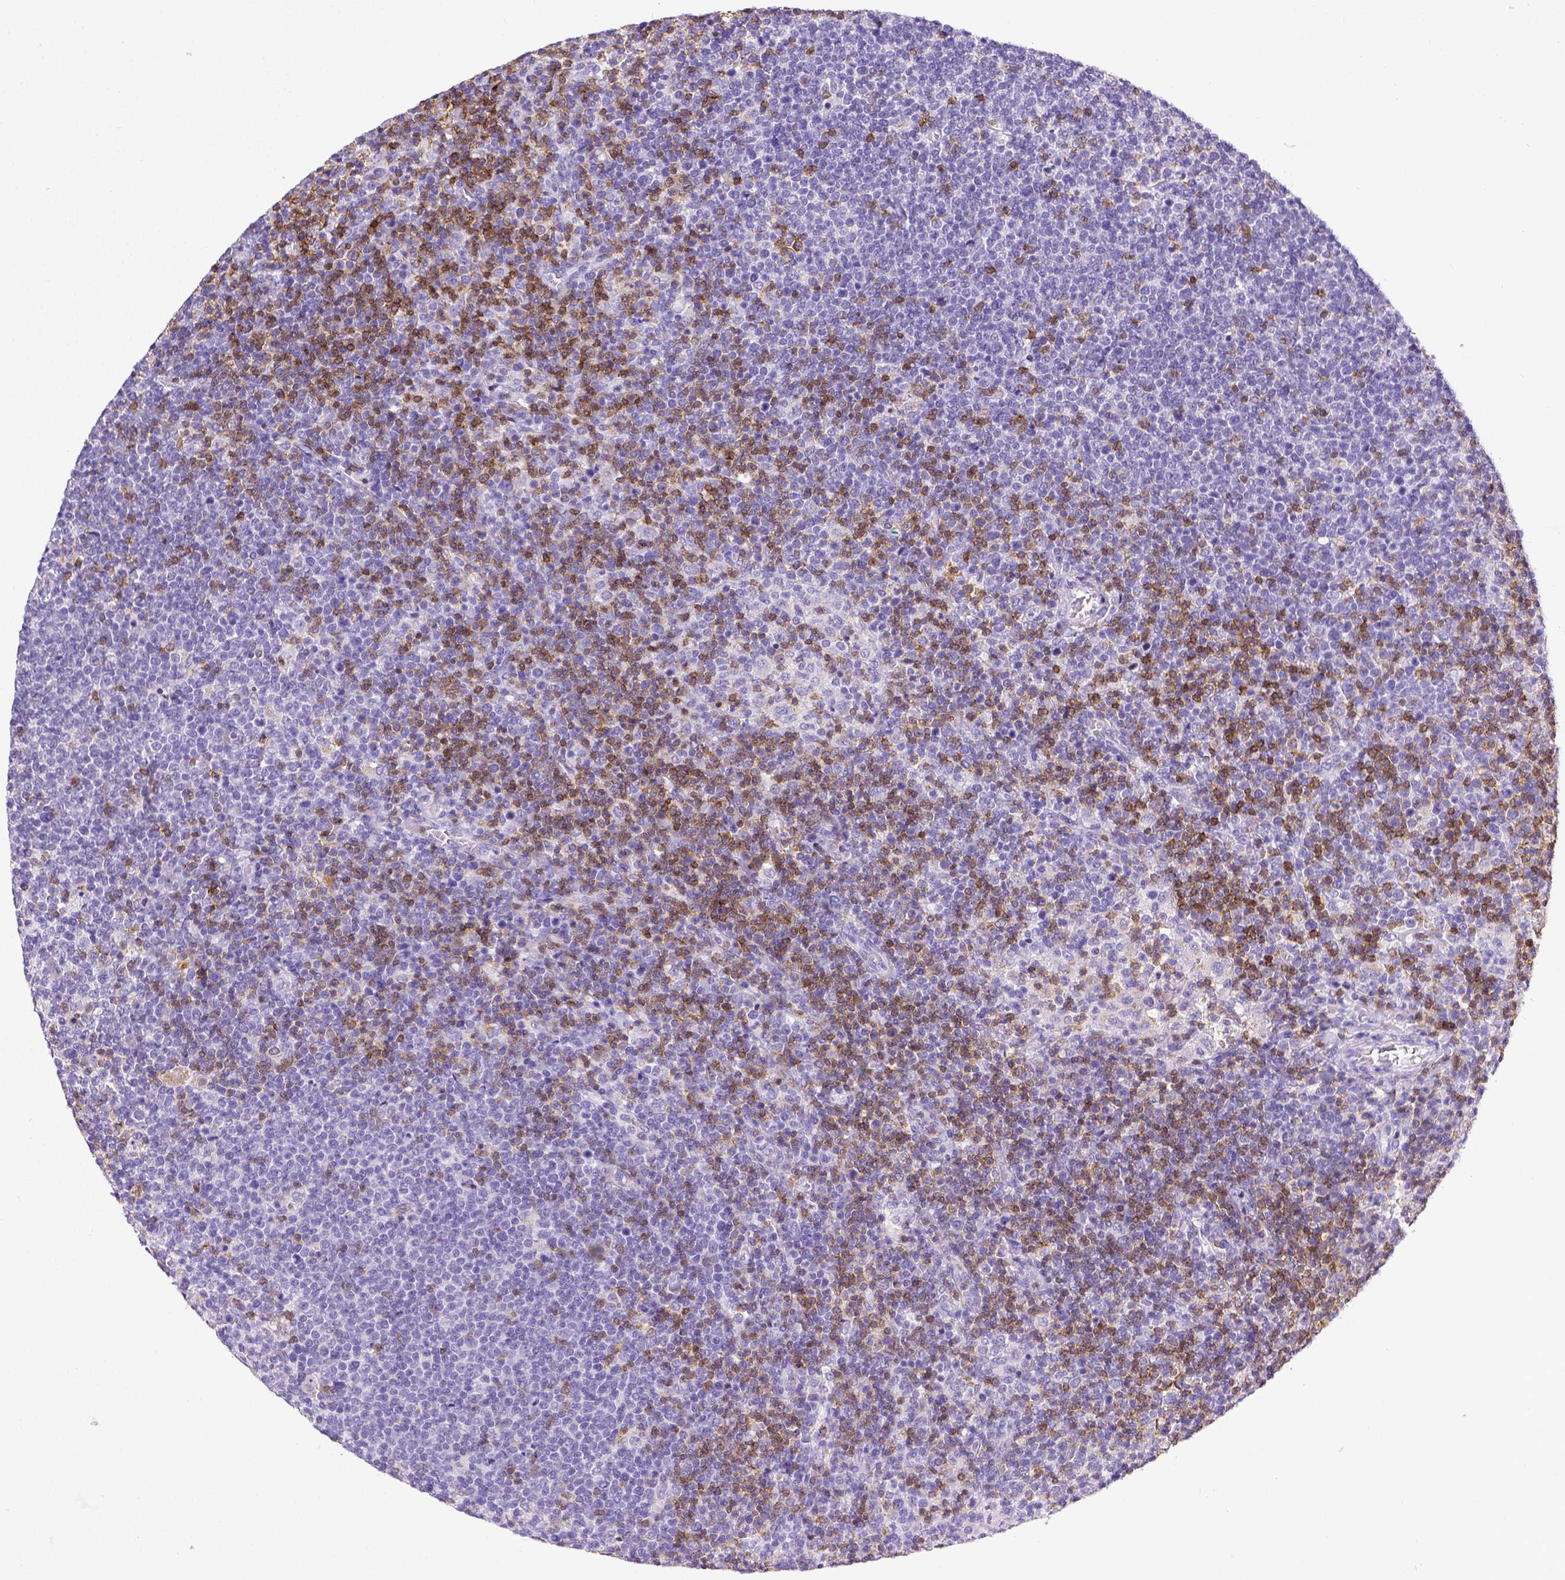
{"staining": {"intensity": "negative", "quantity": "none", "location": "none"}, "tissue": "lymphoma", "cell_type": "Tumor cells", "image_type": "cancer", "snomed": [{"axis": "morphology", "description": "Malignant lymphoma, non-Hodgkin's type, High grade"}, {"axis": "topography", "description": "Lymph node"}], "caption": "Protein analysis of high-grade malignant lymphoma, non-Hodgkin's type shows no significant positivity in tumor cells. (DAB immunohistochemistry (IHC) with hematoxylin counter stain).", "gene": "CD3E", "patient": {"sex": "male", "age": 61}}